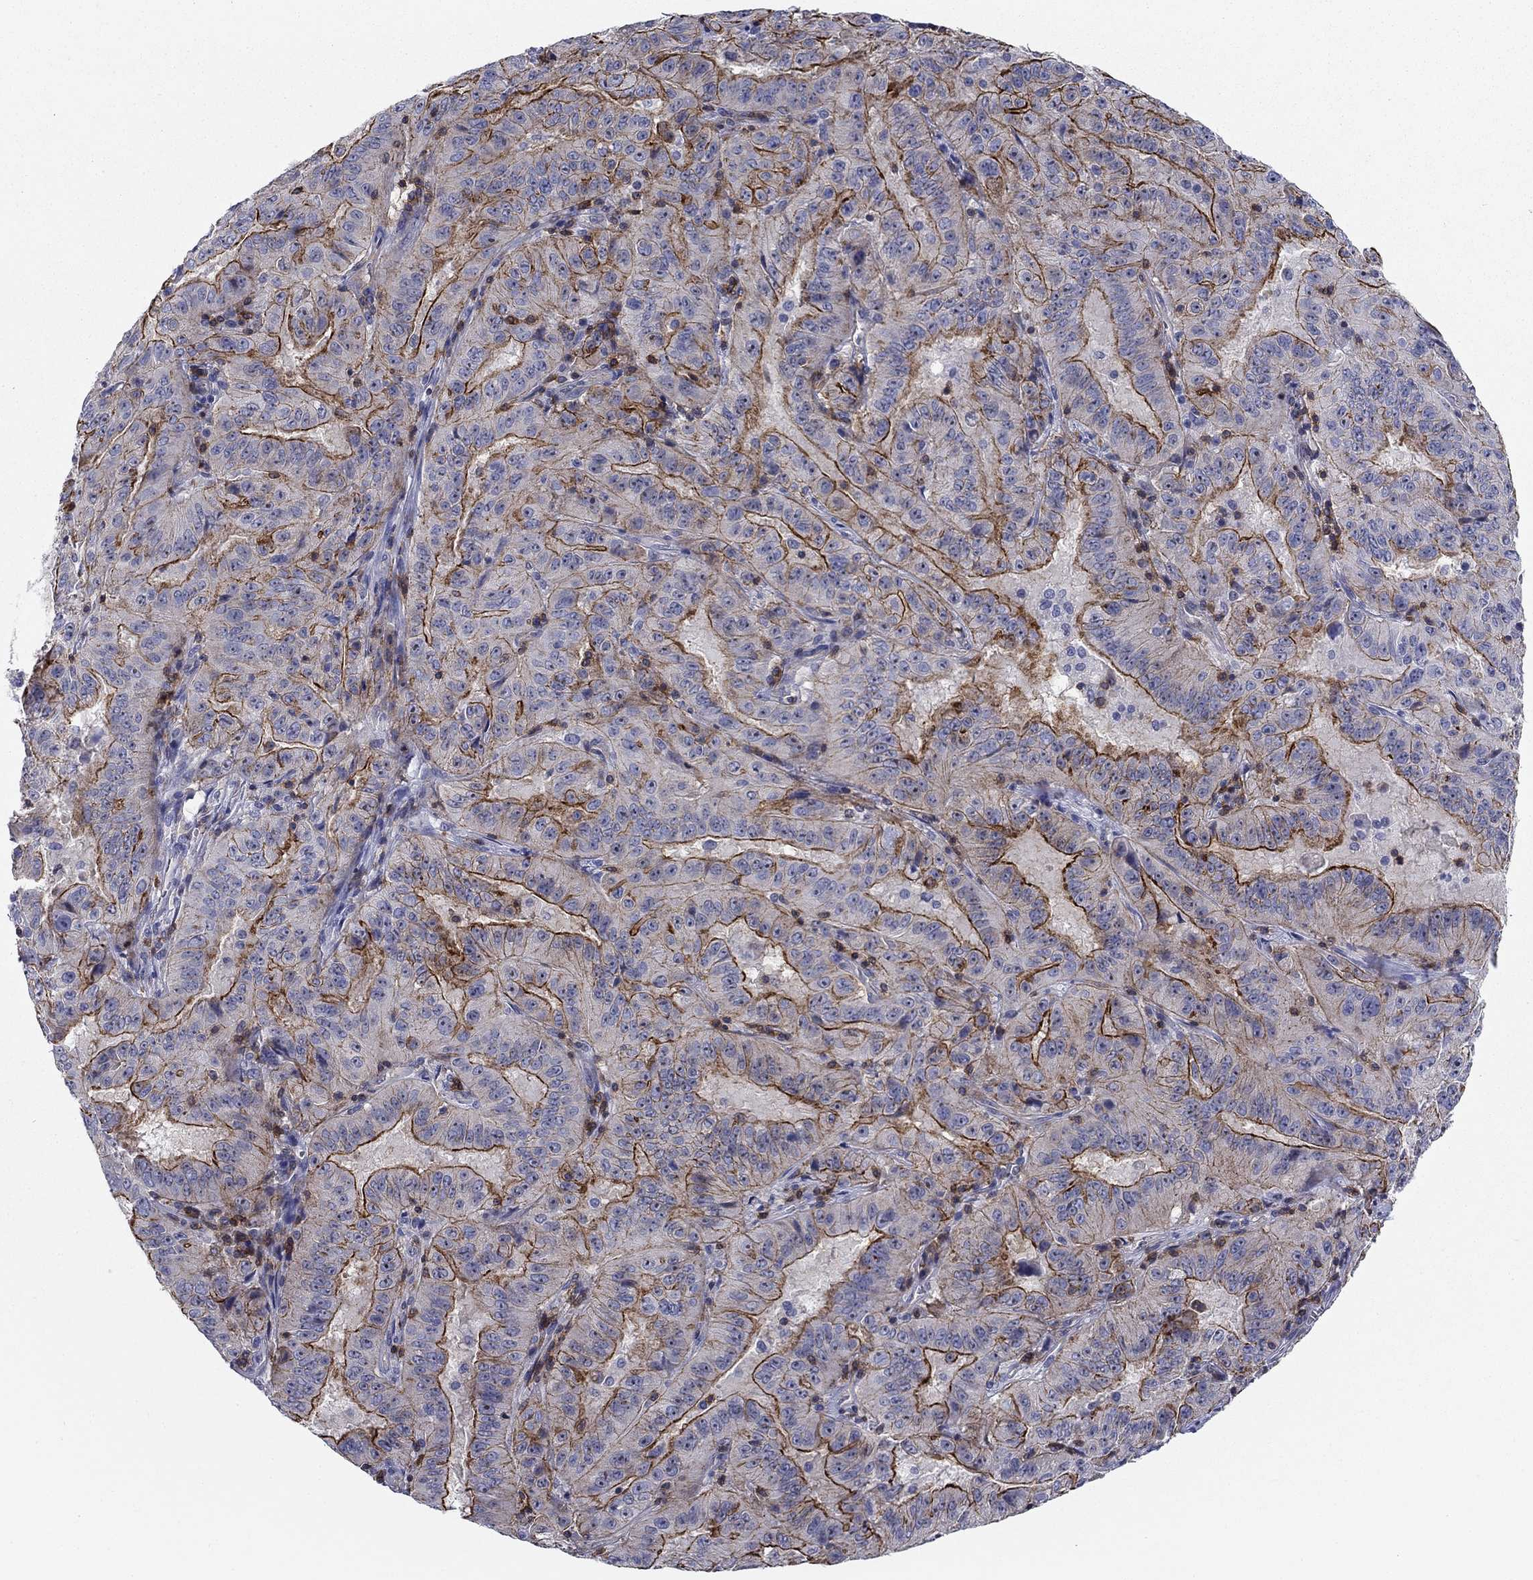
{"staining": {"intensity": "strong", "quantity": "25%-75%", "location": "cytoplasmic/membranous"}, "tissue": "pancreatic cancer", "cell_type": "Tumor cells", "image_type": "cancer", "snomed": [{"axis": "morphology", "description": "Adenocarcinoma, NOS"}, {"axis": "topography", "description": "Pancreas"}], "caption": "DAB (3,3'-diaminobenzidine) immunohistochemical staining of human pancreatic cancer displays strong cytoplasmic/membranous protein expression in approximately 25%-75% of tumor cells. The staining was performed using DAB (3,3'-diaminobenzidine), with brown indicating positive protein expression. Nuclei are stained blue with hematoxylin.", "gene": "SIT1", "patient": {"sex": "male", "age": 63}}